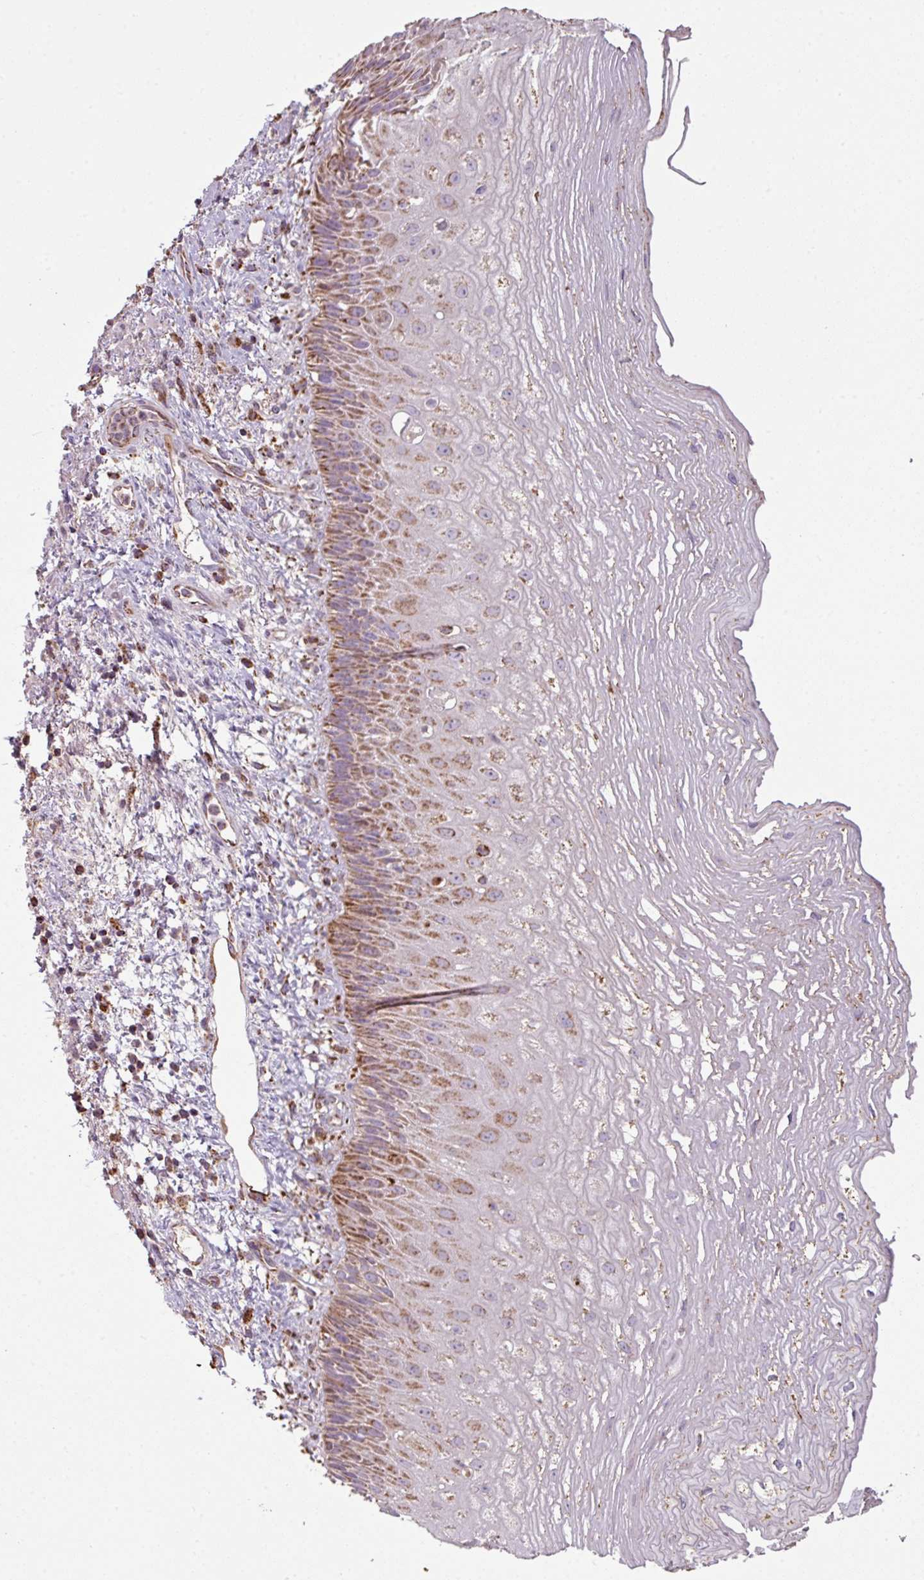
{"staining": {"intensity": "moderate", "quantity": "25%-75%", "location": "cytoplasmic/membranous"}, "tissue": "esophagus", "cell_type": "Squamous epithelial cells", "image_type": "normal", "snomed": [{"axis": "morphology", "description": "Normal tissue, NOS"}, {"axis": "topography", "description": "Esophagus"}], "caption": "Moderate cytoplasmic/membranous protein expression is present in about 25%-75% of squamous epithelial cells in esophagus. The staining is performed using DAB brown chromogen to label protein expression. The nuclei are counter-stained blue using hematoxylin.", "gene": "ENSG00000260170", "patient": {"sex": "male", "age": 60}}